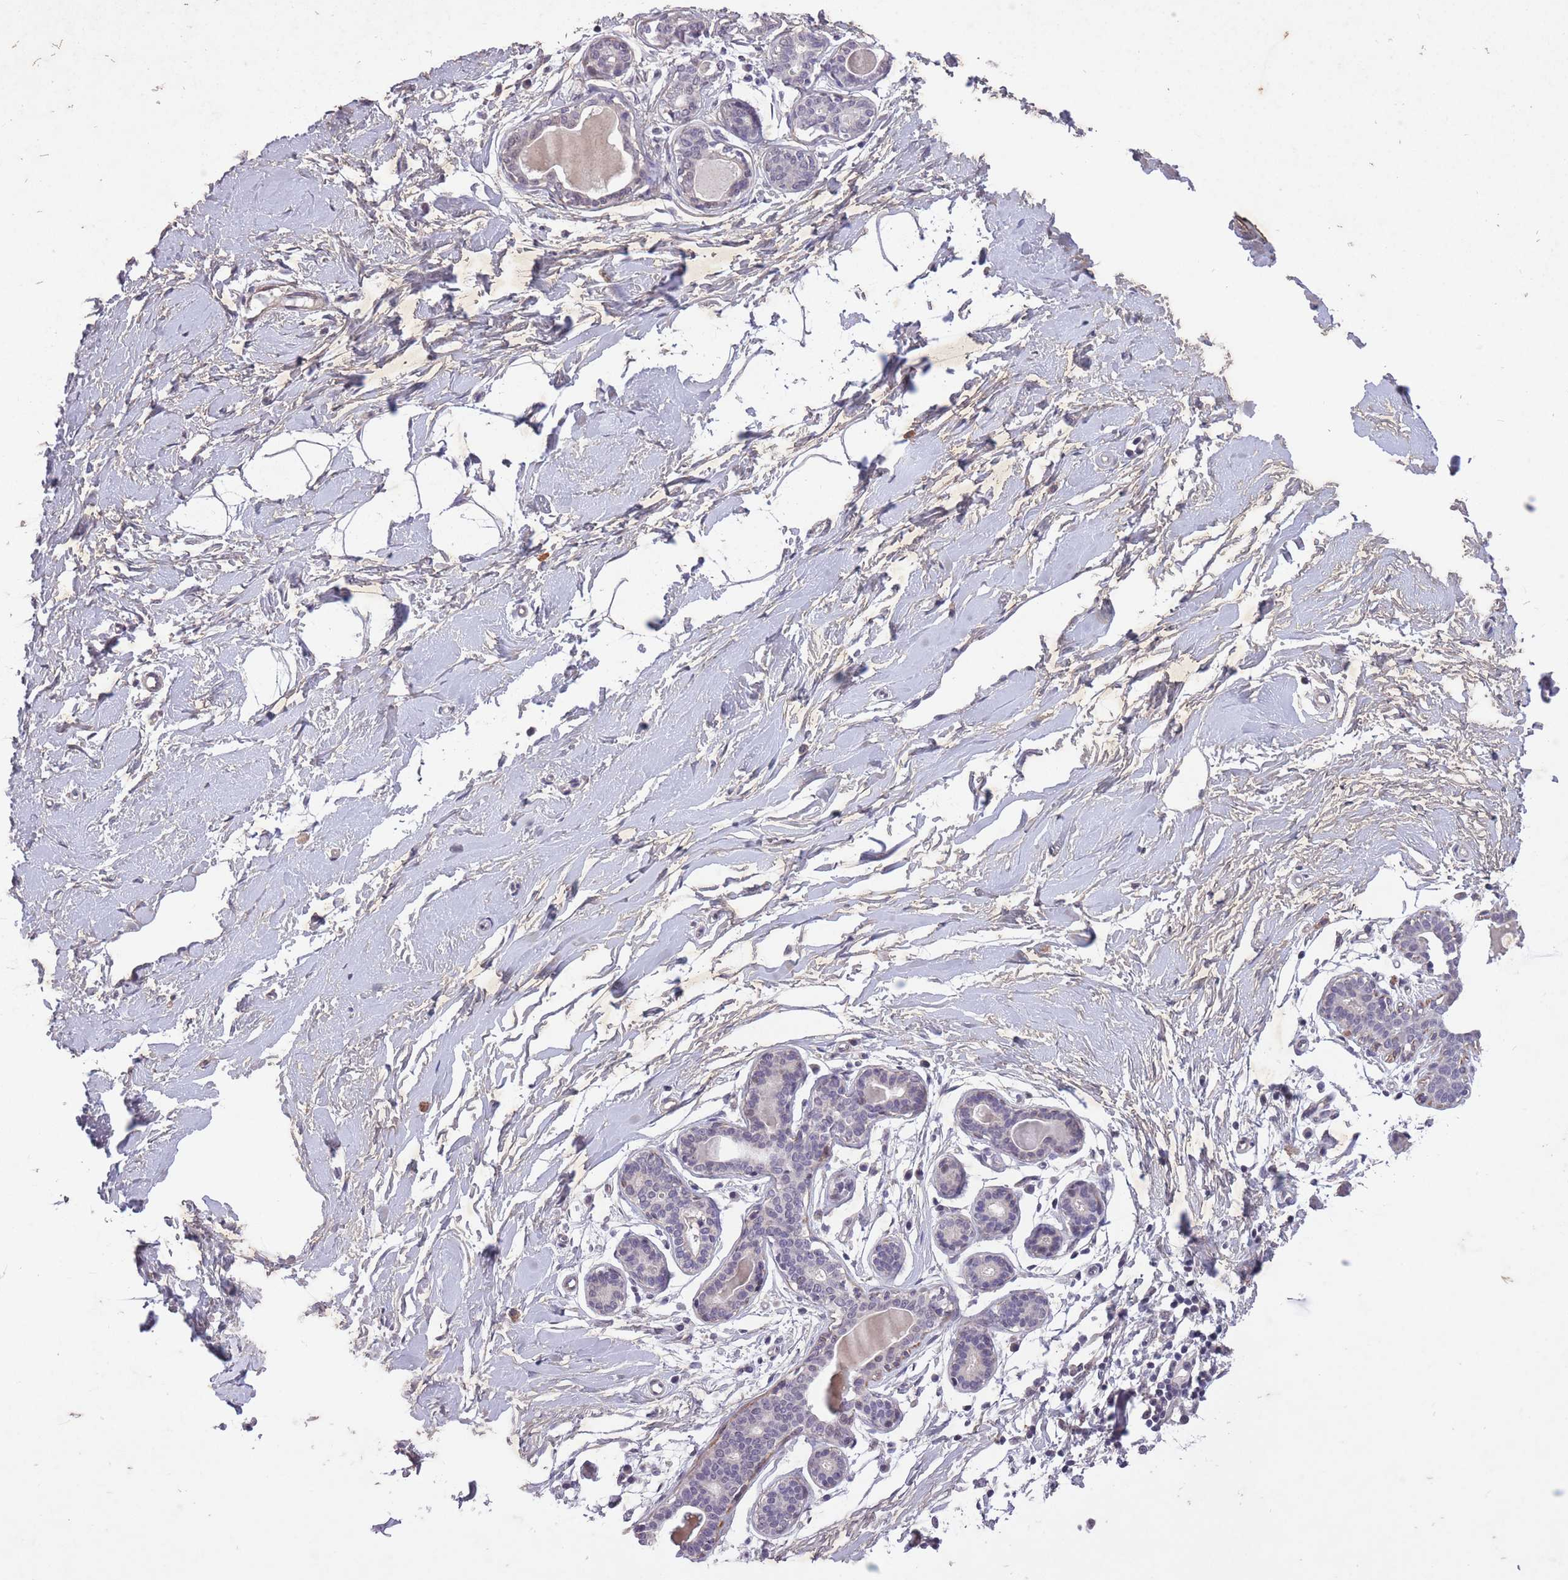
{"staining": {"intensity": "negative", "quantity": "none", "location": "none"}, "tissue": "breast", "cell_type": "Adipocytes", "image_type": "normal", "snomed": [{"axis": "morphology", "description": "Normal tissue, NOS"}, {"axis": "topography", "description": "Breast"}], "caption": "High power microscopy image of an immunohistochemistry (IHC) image of normal breast, revealing no significant expression in adipocytes.", "gene": "CBX6", "patient": {"sex": "female", "age": 23}}